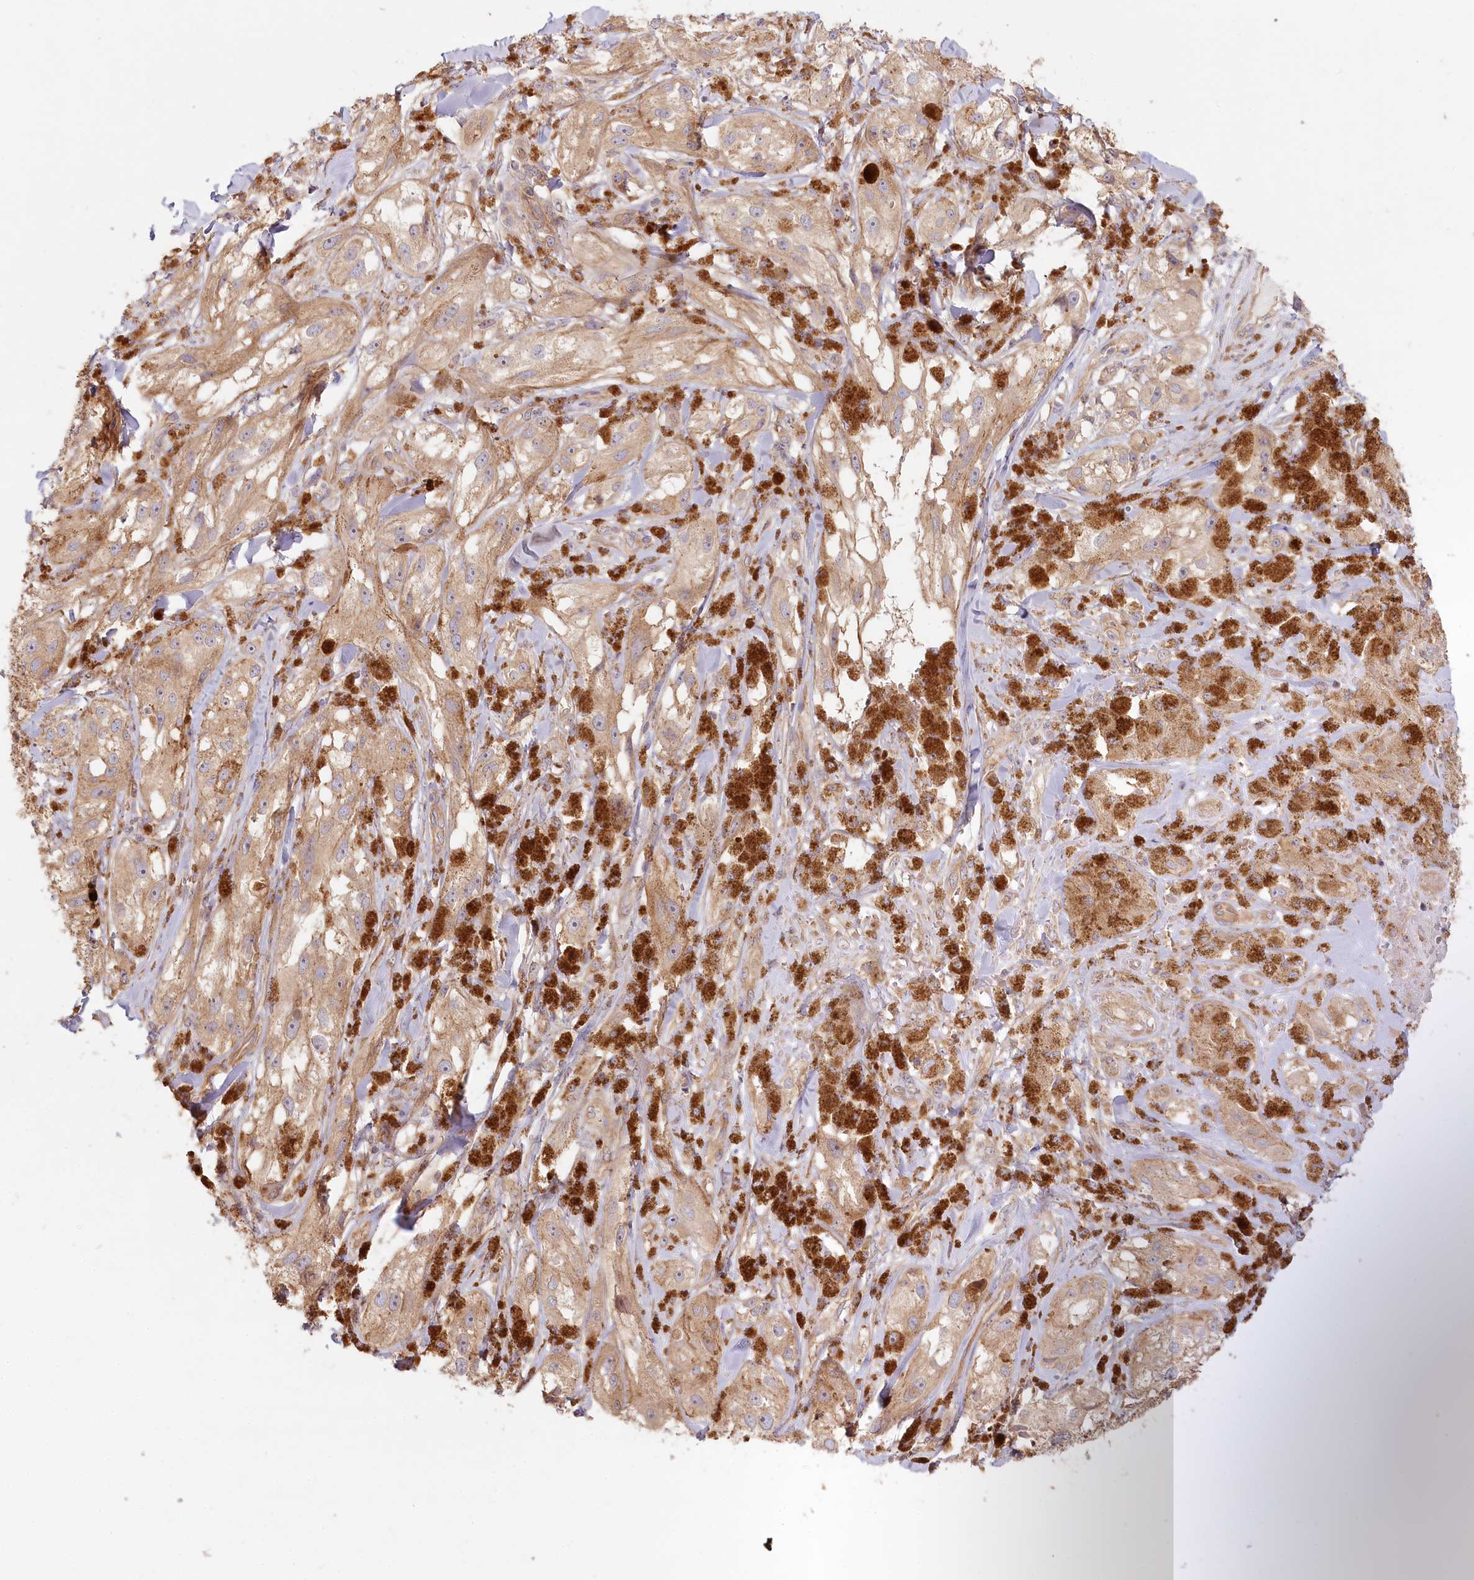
{"staining": {"intensity": "moderate", "quantity": ">75%", "location": "cytoplasmic/membranous"}, "tissue": "melanoma", "cell_type": "Tumor cells", "image_type": "cancer", "snomed": [{"axis": "morphology", "description": "Malignant melanoma, NOS"}, {"axis": "topography", "description": "Skin"}], "caption": "This is a photomicrograph of immunohistochemistry (IHC) staining of melanoma, which shows moderate expression in the cytoplasmic/membranous of tumor cells.", "gene": "TCHP", "patient": {"sex": "male", "age": 88}}